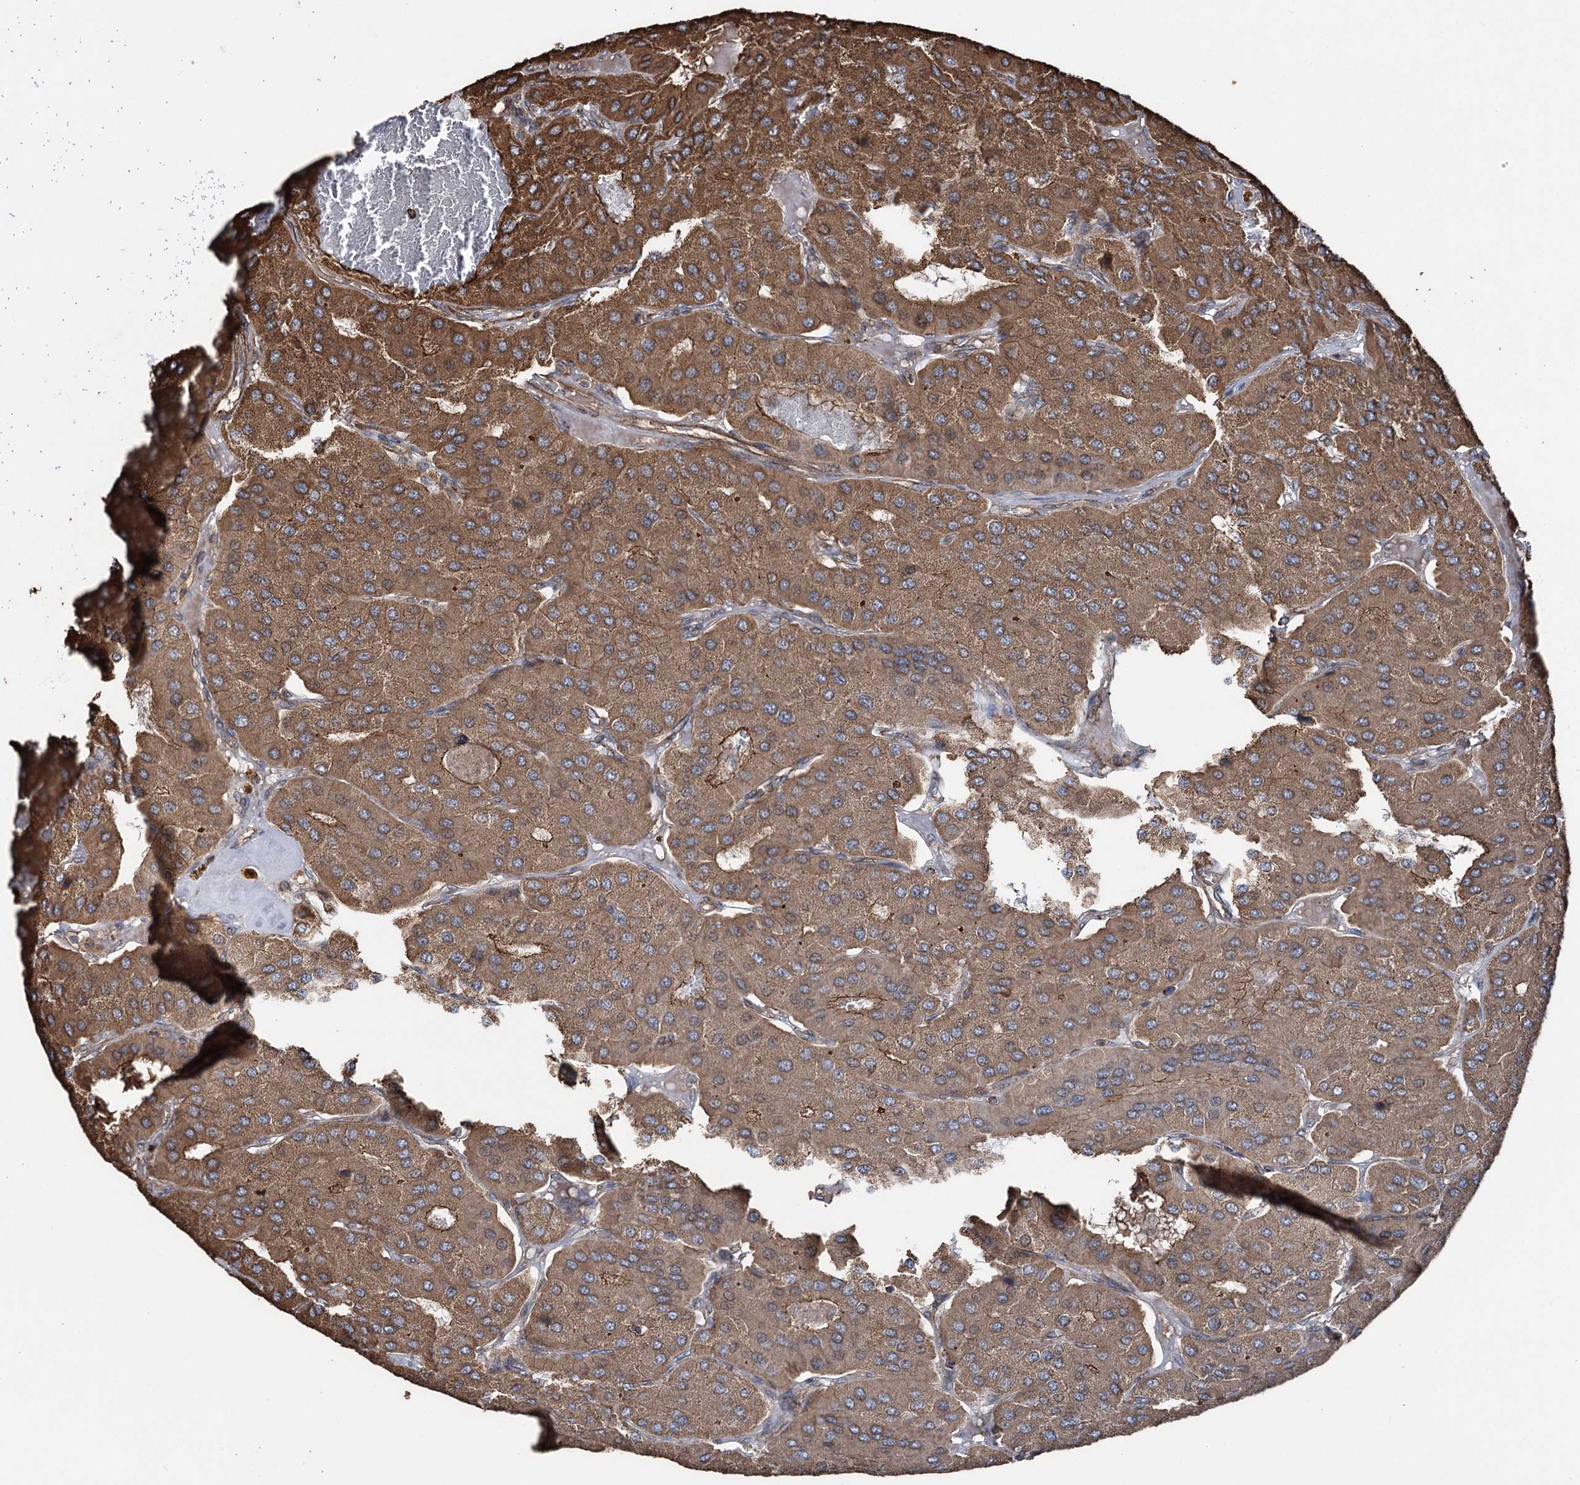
{"staining": {"intensity": "moderate", "quantity": ">75%", "location": "cytoplasmic/membranous"}, "tissue": "parathyroid gland", "cell_type": "Glandular cells", "image_type": "normal", "snomed": [{"axis": "morphology", "description": "Normal tissue, NOS"}, {"axis": "morphology", "description": "Adenoma, NOS"}, {"axis": "topography", "description": "Parathyroid gland"}], "caption": "DAB (3,3'-diaminobenzidine) immunohistochemical staining of normal parathyroid gland displays moderate cytoplasmic/membranous protein expression in about >75% of glandular cells. (DAB (3,3'-diaminobenzidine) IHC, brown staining for protein, blue staining for nuclei).", "gene": "ITFG2", "patient": {"sex": "female", "age": 86}}